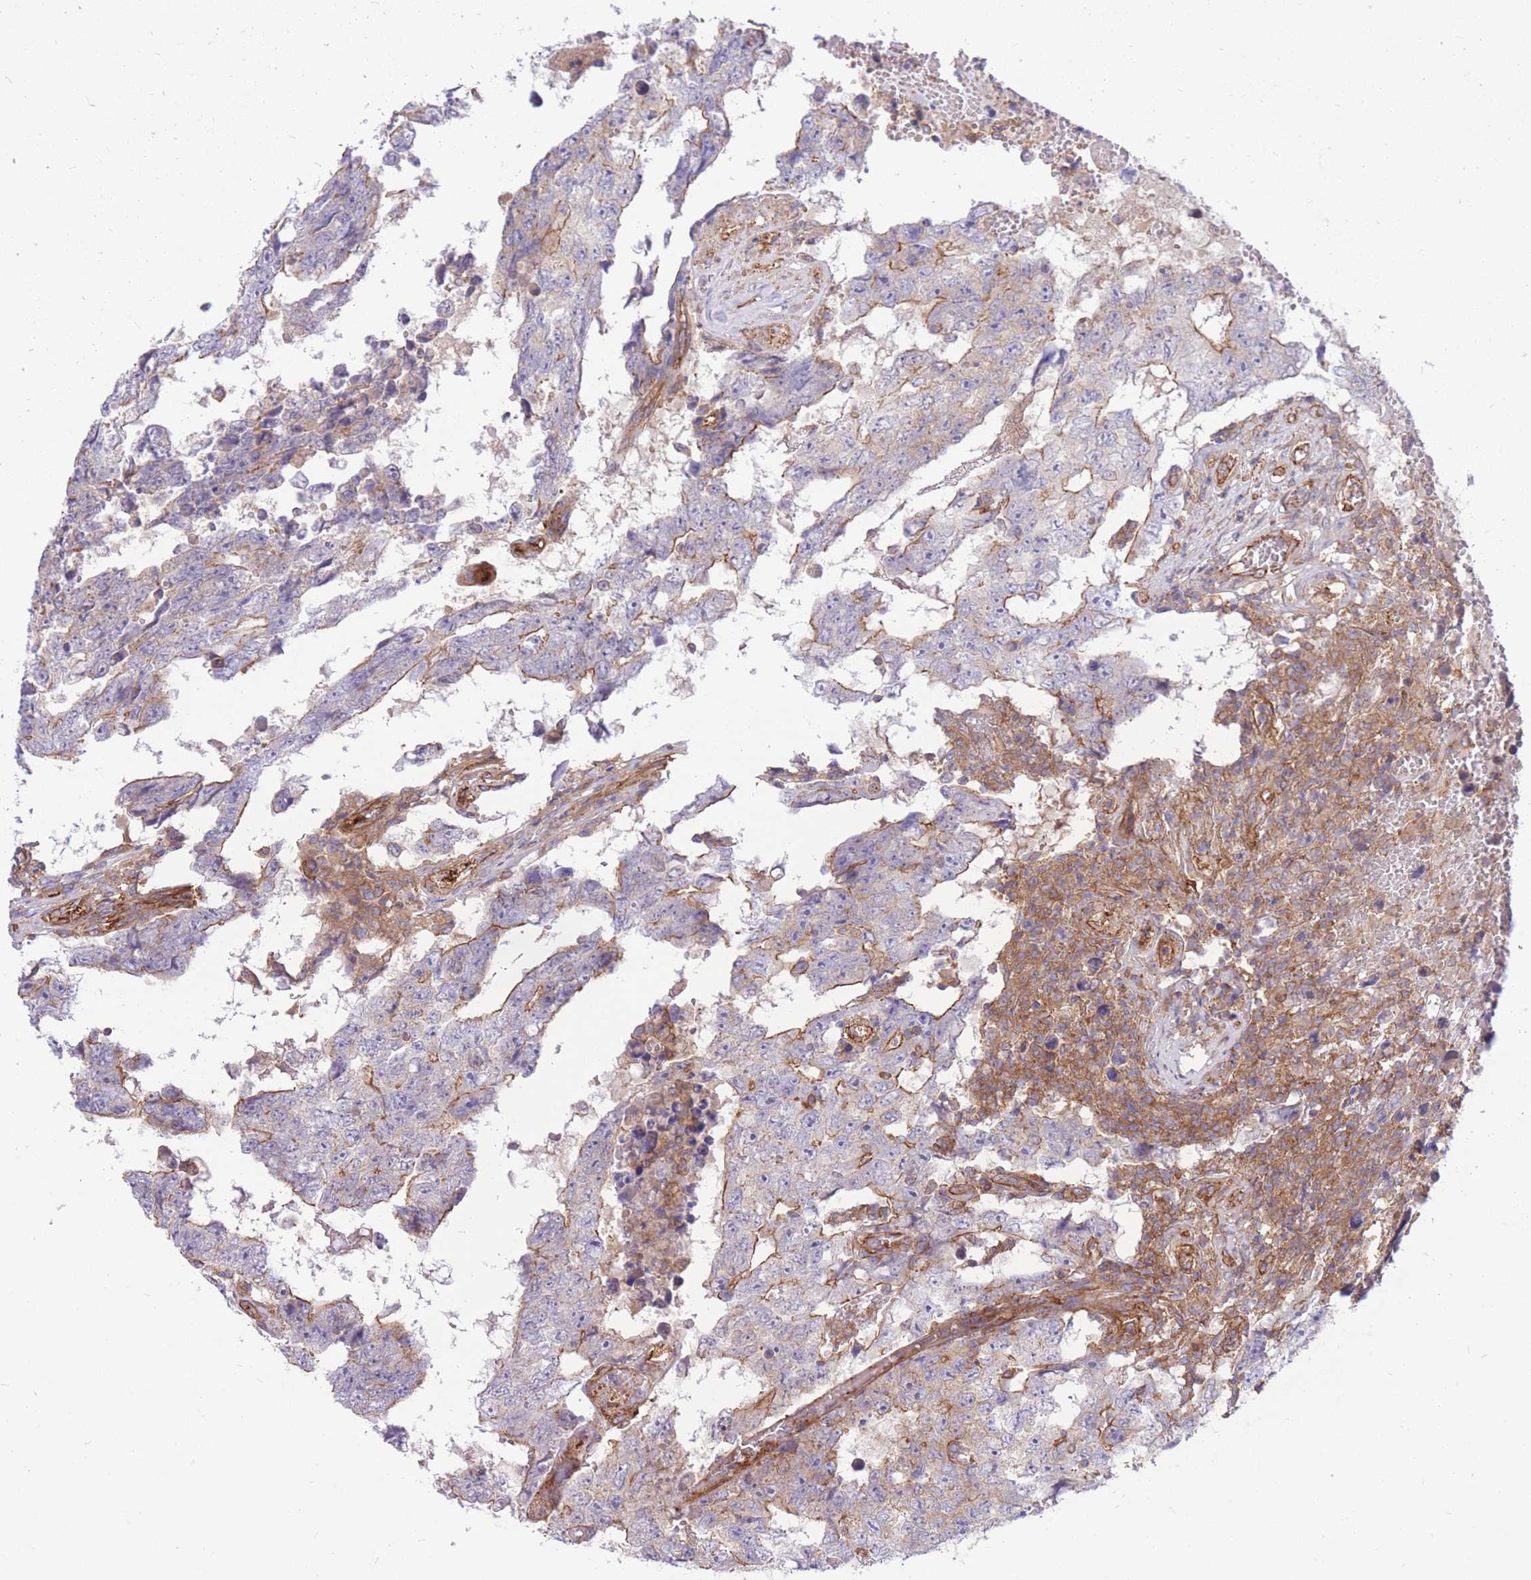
{"staining": {"intensity": "moderate", "quantity": ">75%", "location": "cytoplasmic/membranous"}, "tissue": "testis cancer", "cell_type": "Tumor cells", "image_type": "cancer", "snomed": [{"axis": "morphology", "description": "Carcinoma, Embryonal, NOS"}, {"axis": "topography", "description": "Testis"}], "caption": "High-power microscopy captured an immunohistochemistry photomicrograph of embryonal carcinoma (testis), revealing moderate cytoplasmic/membranous expression in about >75% of tumor cells.", "gene": "GGA1", "patient": {"sex": "male", "age": 25}}